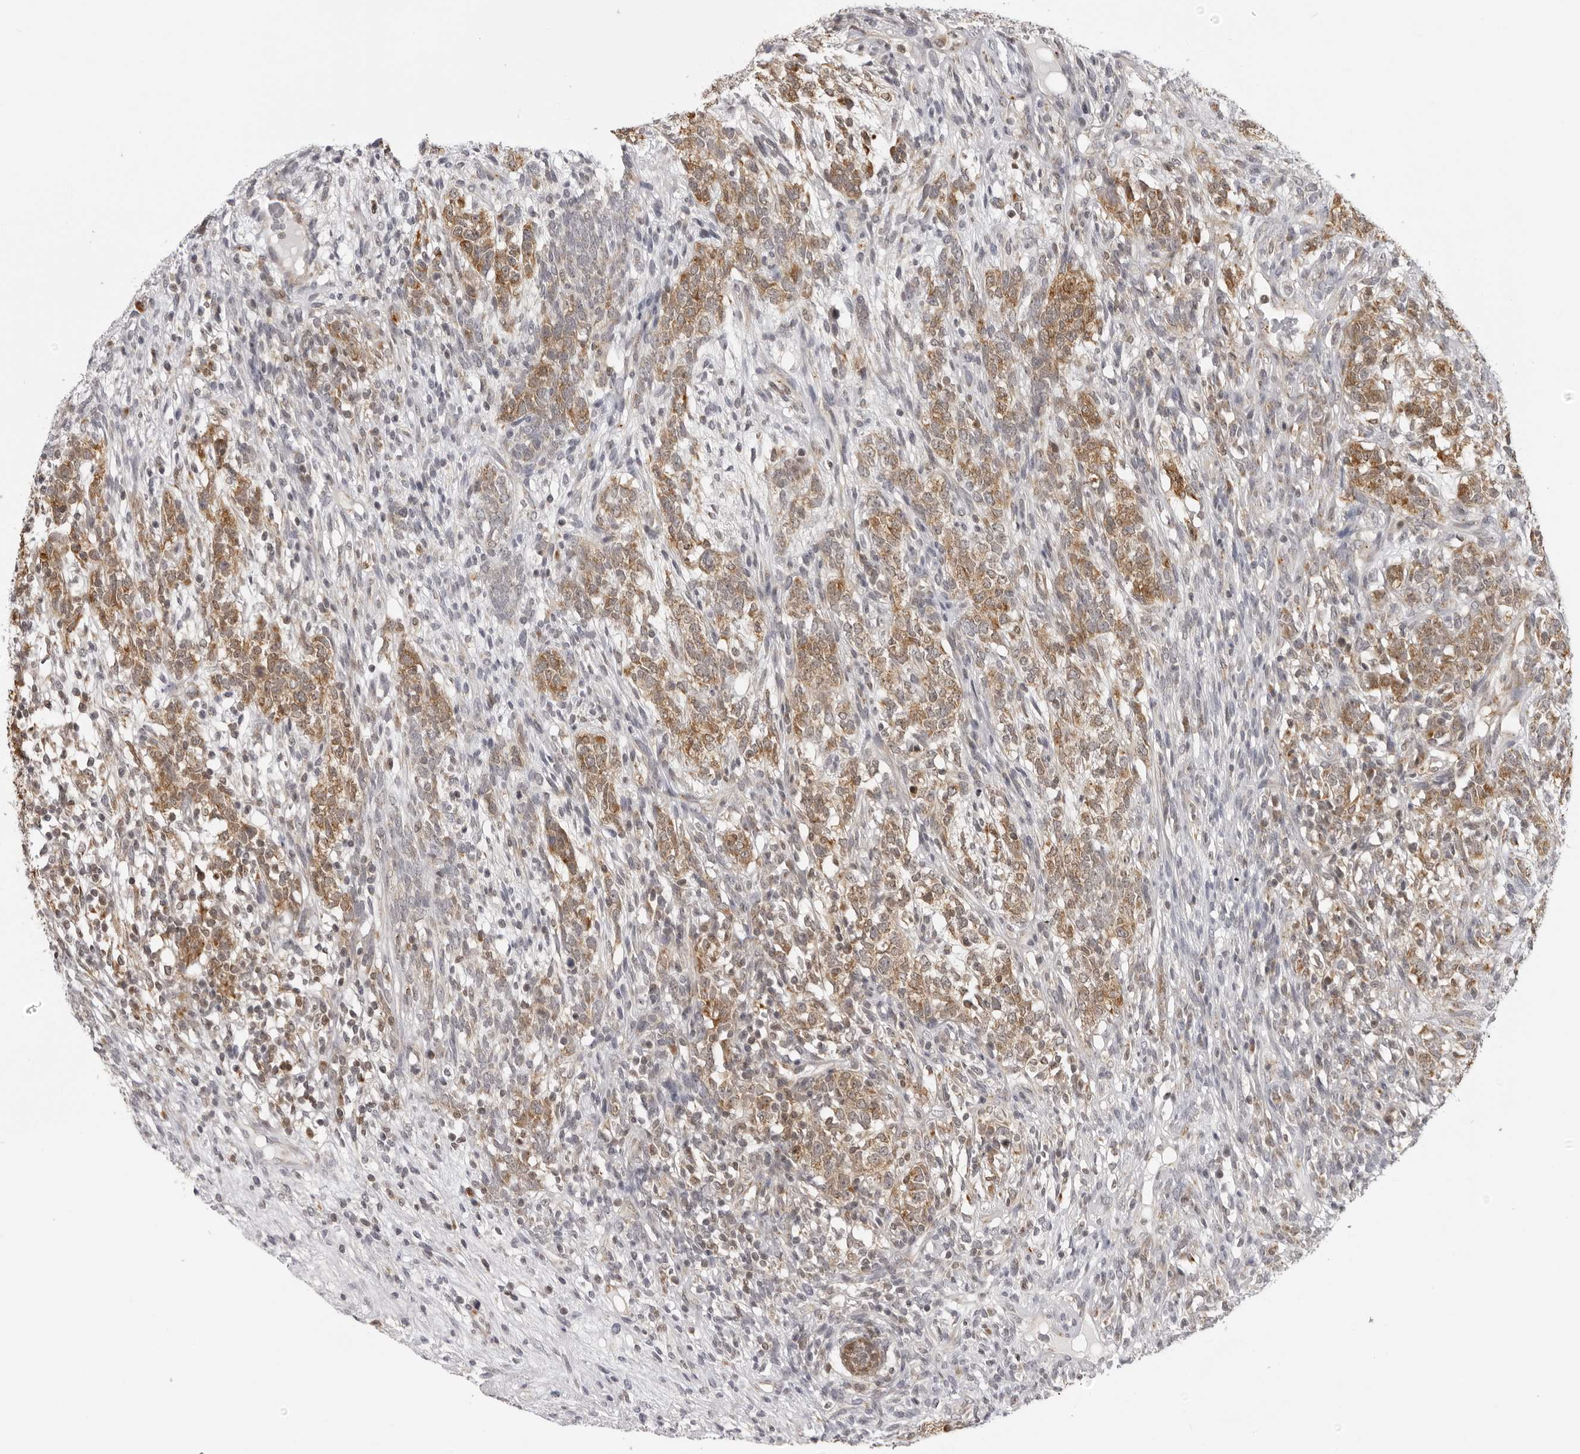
{"staining": {"intensity": "moderate", "quantity": ">75%", "location": "cytoplasmic/membranous"}, "tissue": "testis cancer", "cell_type": "Tumor cells", "image_type": "cancer", "snomed": [{"axis": "morphology", "description": "Seminoma, NOS"}, {"axis": "morphology", "description": "Carcinoma, Embryonal, NOS"}, {"axis": "topography", "description": "Testis"}], "caption": "Human embryonal carcinoma (testis) stained with a protein marker demonstrates moderate staining in tumor cells.", "gene": "MRPS15", "patient": {"sex": "male", "age": 28}}